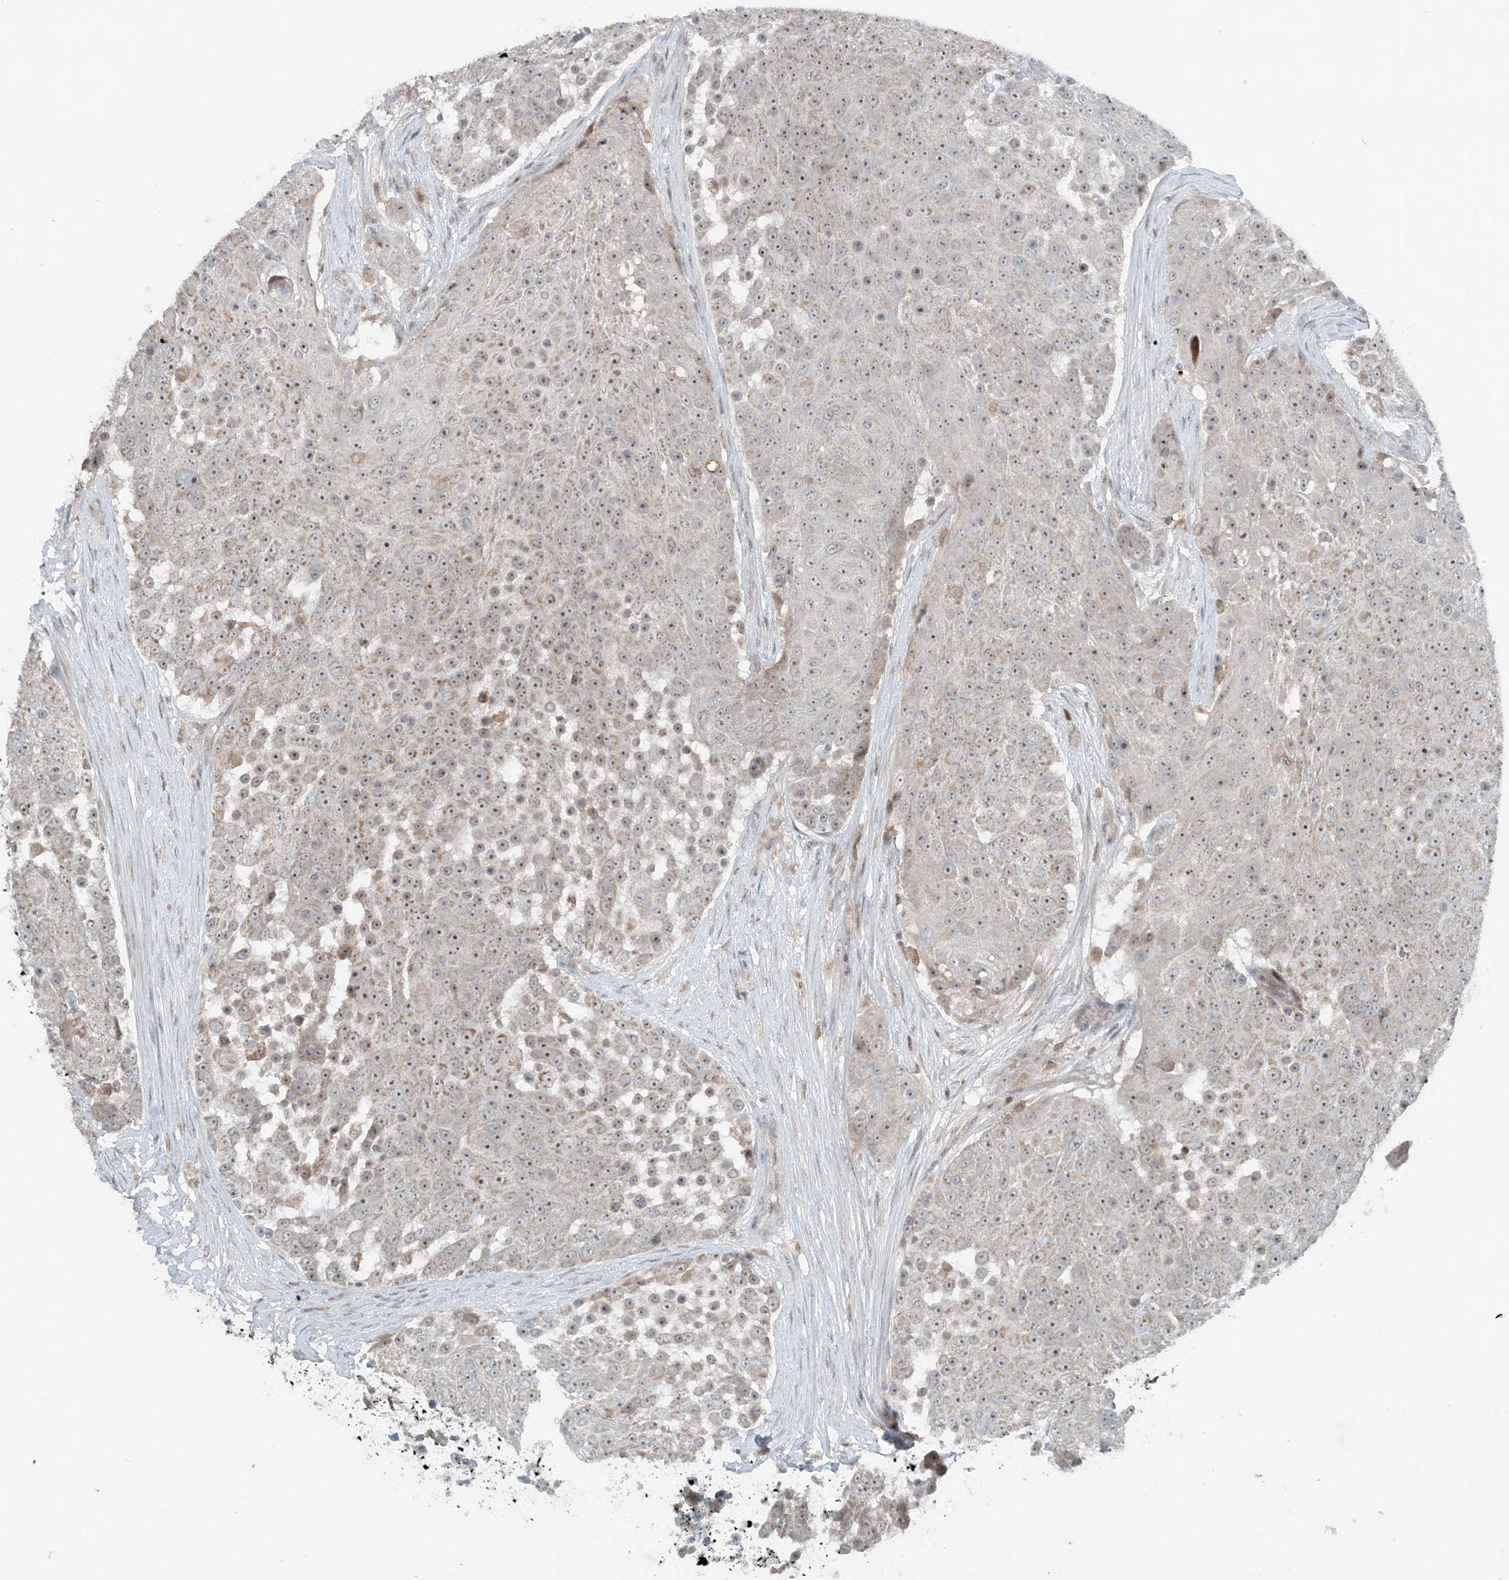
{"staining": {"intensity": "weak", "quantity": ">75%", "location": "cytoplasmic/membranous,nuclear"}, "tissue": "urothelial cancer", "cell_type": "Tumor cells", "image_type": "cancer", "snomed": [{"axis": "morphology", "description": "Urothelial carcinoma, High grade"}, {"axis": "topography", "description": "Urinary bladder"}], "caption": "Immunohistochemical staining of high-grade urothelial carcinoma reveals low levels of weak cytoplasmic/membranous and nuclear protein positivity in about >75% of tumor cells.", "gene": "MITD1", "patient": {"sex": "female", "age": 63}}